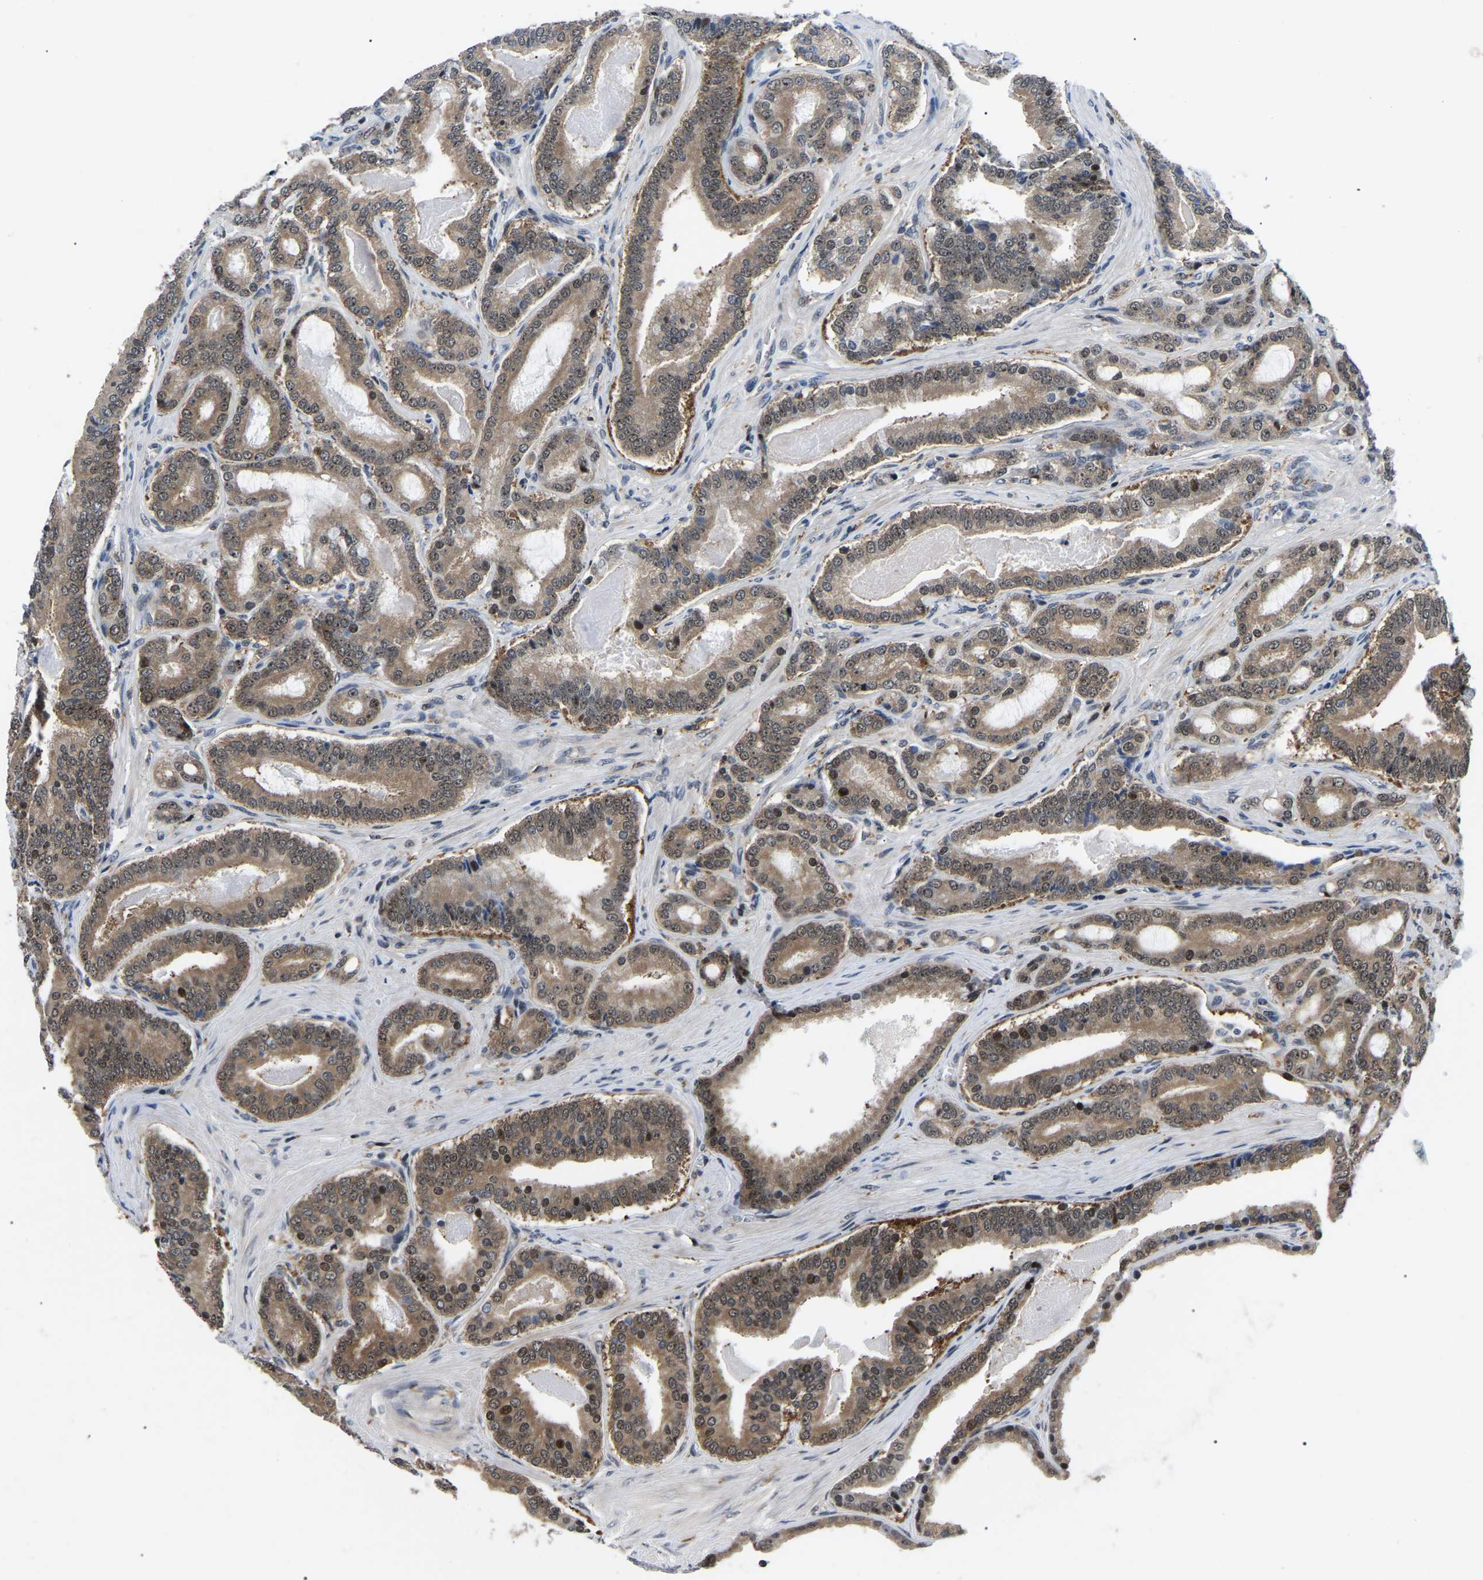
{"staining": {"intensity": "moderate", "quantity": ">75%", "location": "cytoplasmic/membranous,nuclear"}, "tissue": "prostate cancer", "cell_type": "Tumor cells", "image_type": "cancer", "snomed": [{"axis": "morphology", "description": "Adenocarcinoma, High grade"}, {"axis": "topography", "description": "Prostate"}], "caption": "An image of prostate cancer stained for a protein reveals moderate cytoplasmic/membranous and nuclear brown staining in tumor cells.", "gene": "RRP1B", "patient": {"sex": "male", "age": 60}}